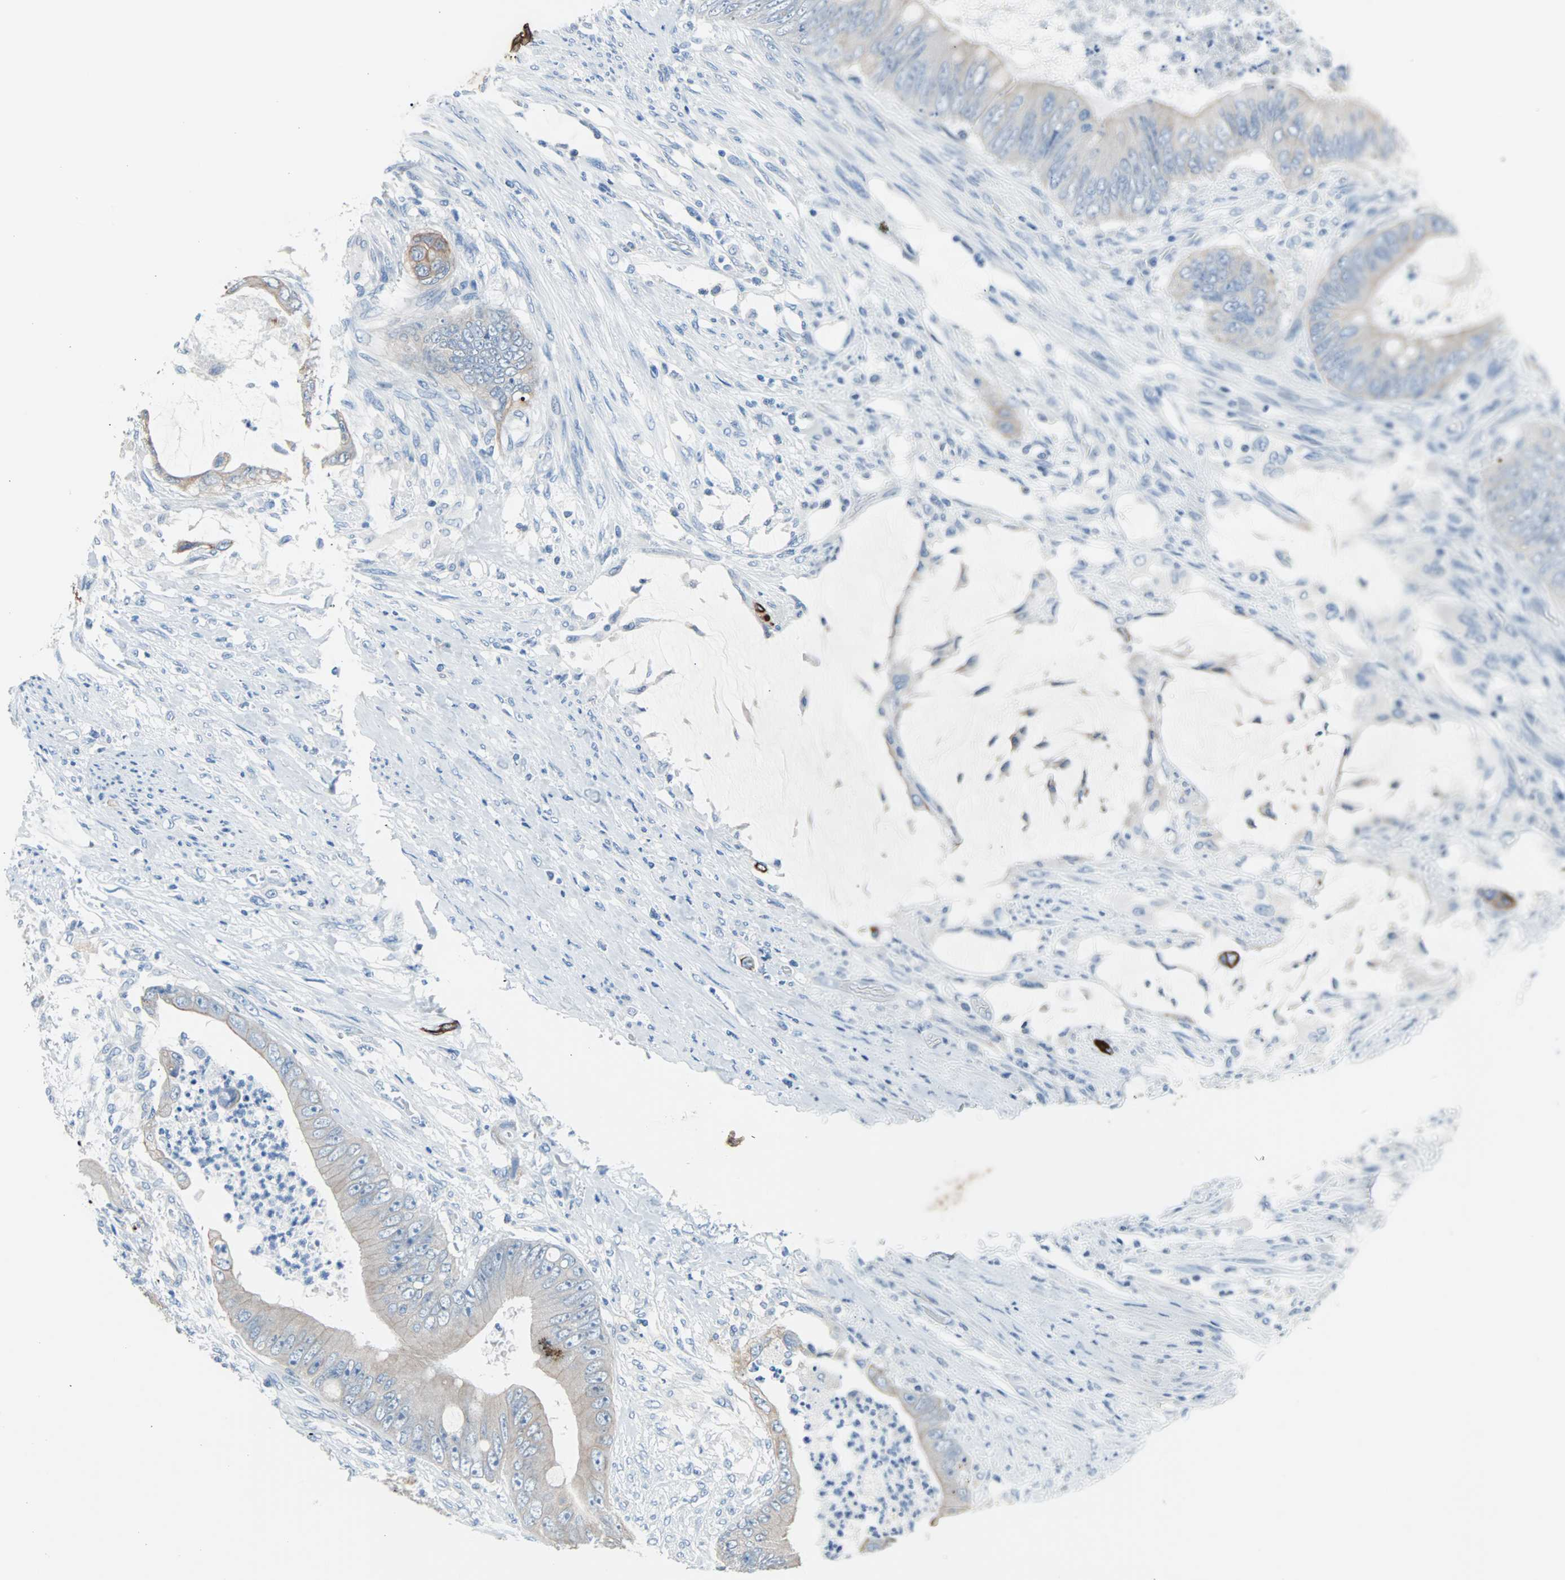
{"staining": {"intensity": "weak", "quantity": ">75%", "location": "cytoplasmic/membranous"}, "tissue": "colorectal cancer", "cell_type": "Tumor cells", "image_type": "cancer", "snomed": [{"axis": "morphology", "description": "Adenocarcinoma, NOS"}, {"axis": "topography", "description": "Rectum"}], "caption": "Protein analysis of colorectal cancer tissue reveals weak cytoplasmic/membranous expression in approximately >75% of tumor cells.", "gene": "KRT7", "patient": {"sex": "female", "age": 77}}